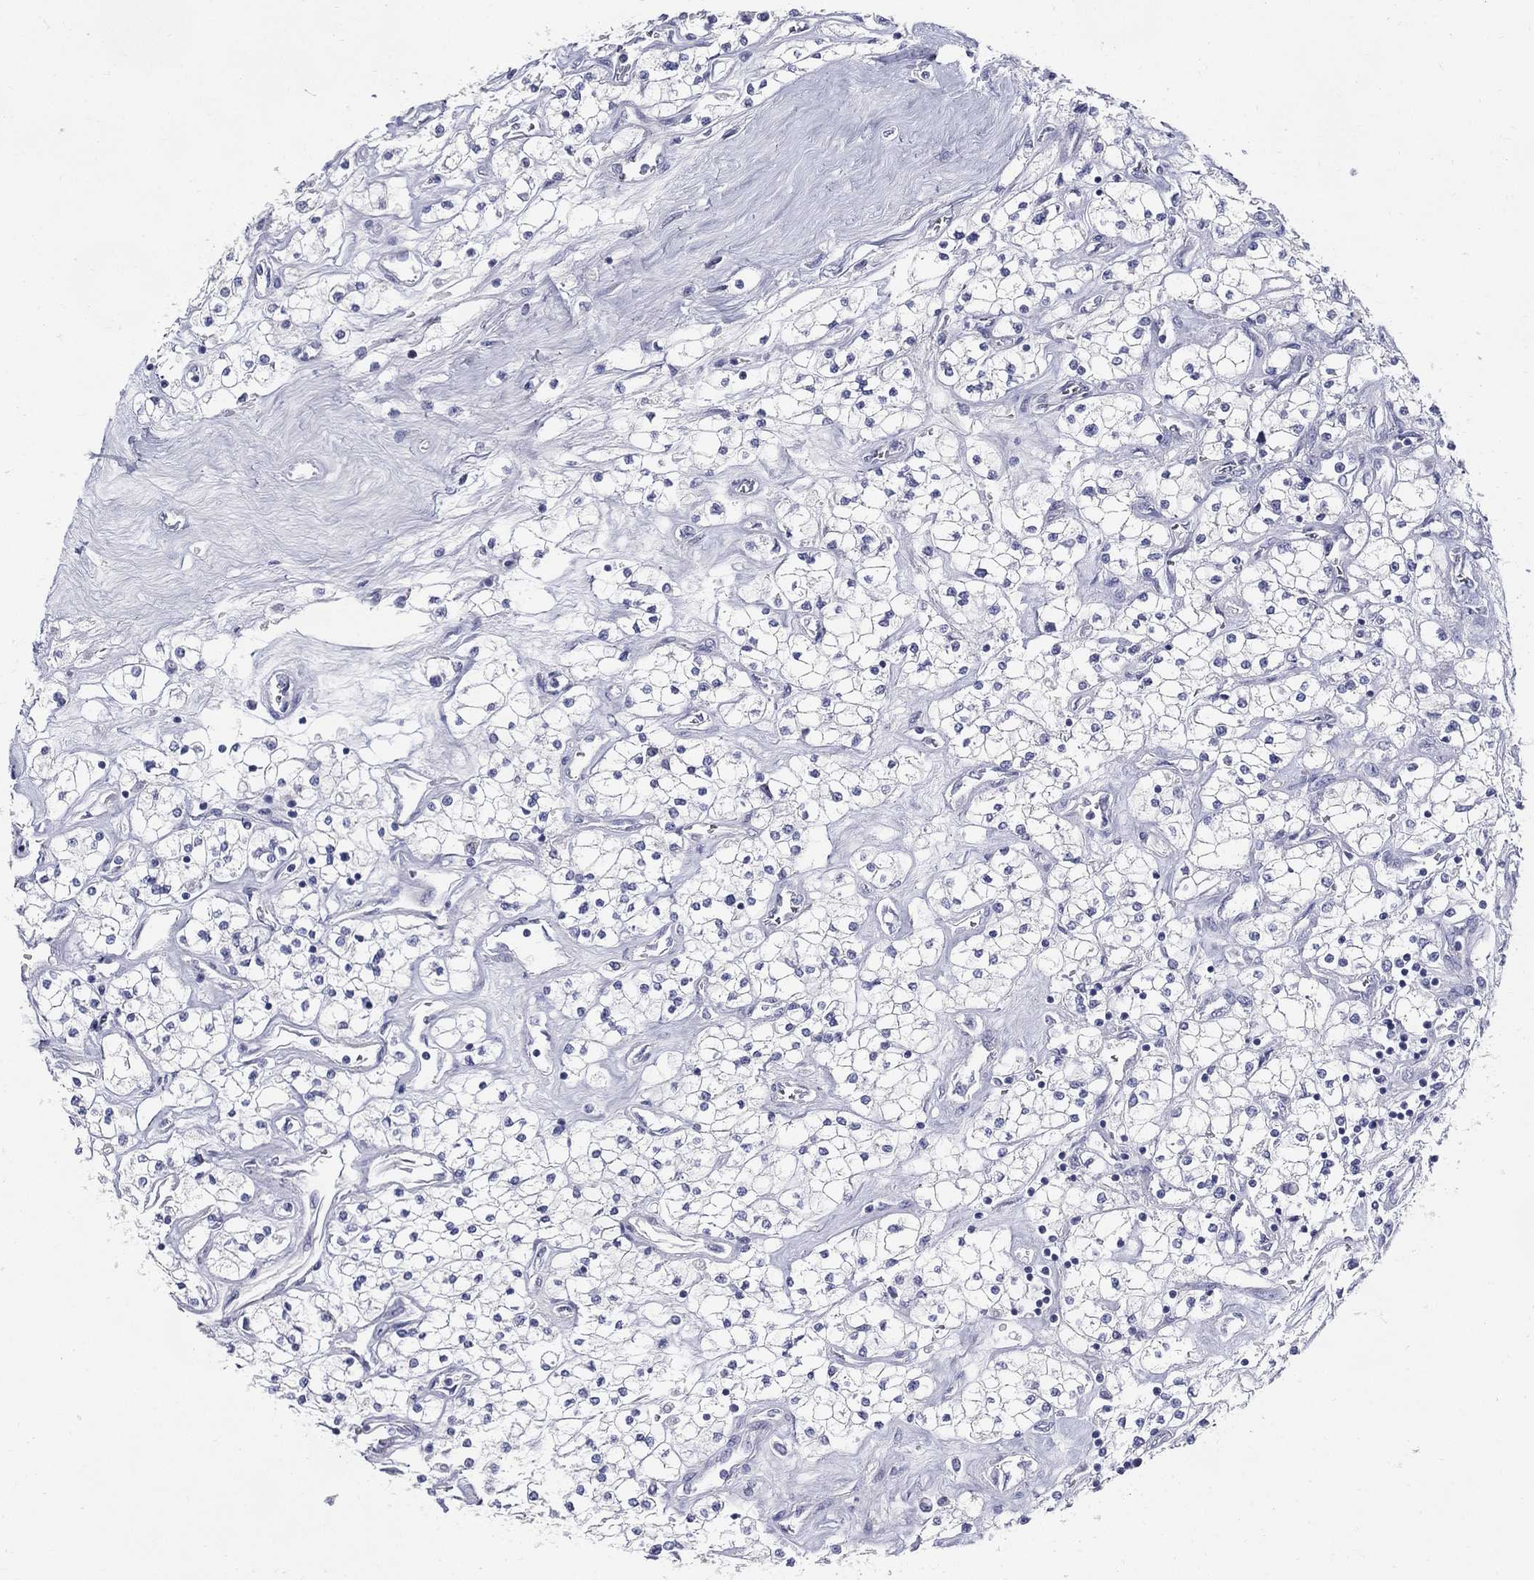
{"staining": {"intensity": "negative", "quantity": "none", "location": "none"}, "tissue": "renal cancer", "cell_type": "Tumor cells", "image_type": "cancer", "snomed": [{"axis": "morphology", "description": "Adenocarcinoma, NOS"}, {"axis": "topography", "description": "Kidney"}], "caption": "Photomicrograph shows no significant protein expression in tumor cells of renal cancer.", "gene": "KIF2C", "patient": {"sex": "male", "age": 80}}